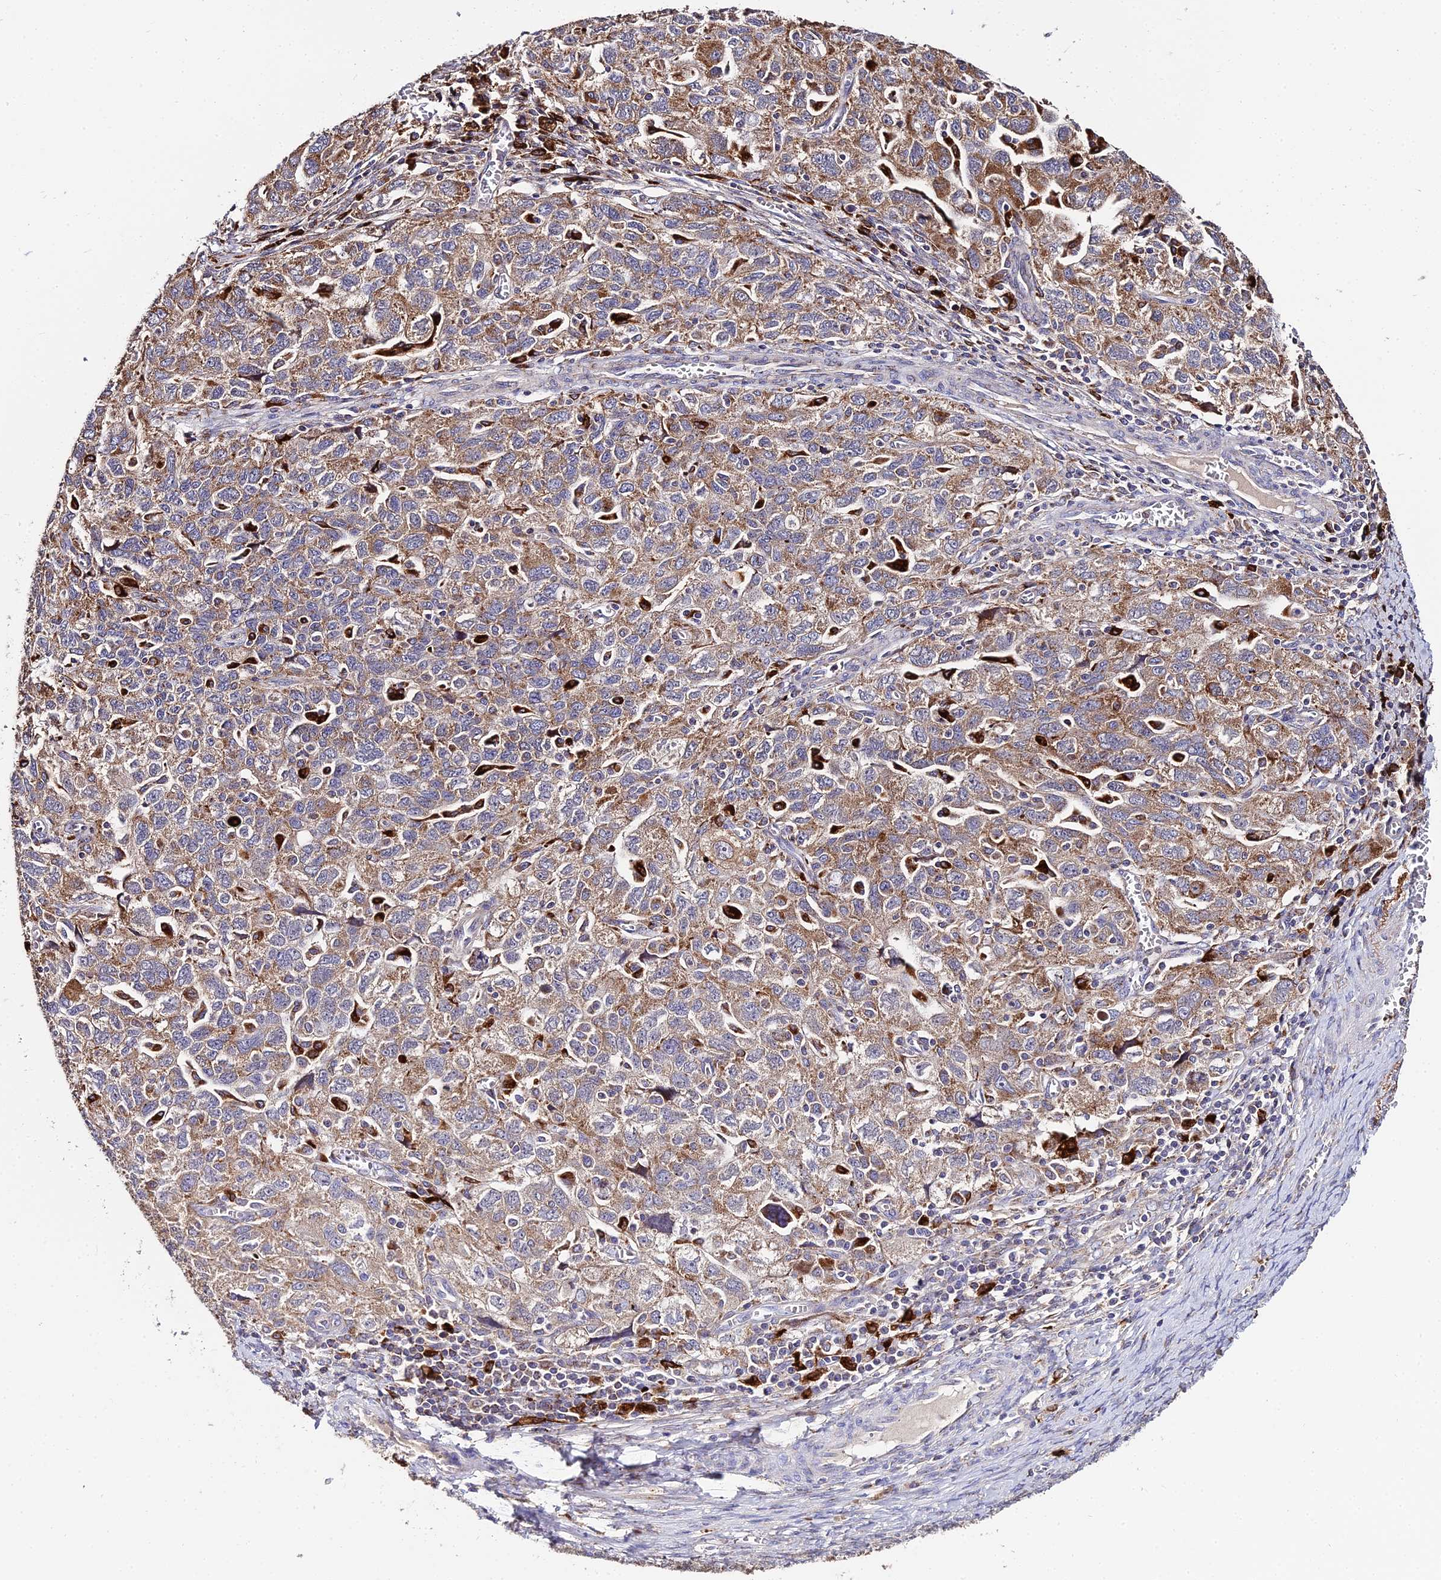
{"staining": {"intensity": "moderate", "quantity": ">75%", "location": "cytoplasmic/membranous"}, "tissue": "ovarian cancer", "cell_type": "Tumor cells", "image_type": "cancer", "snomed": [{"axis": "morphology", "description": "Carcinoma, NOS"}, {"axis": "morphology", "description": "Cystadenocarcinoma, serous, NOS"}, {"axis": "topography", "description": "Ovary"}], "caption": "Protein analysis of ovarian carcinoma tissue reveals moderate cytoplasmic/membranous expression in approximately >75% of tumor cells.", "gene": "PEX19", "patient": {"sex": "female", "age": 69}}